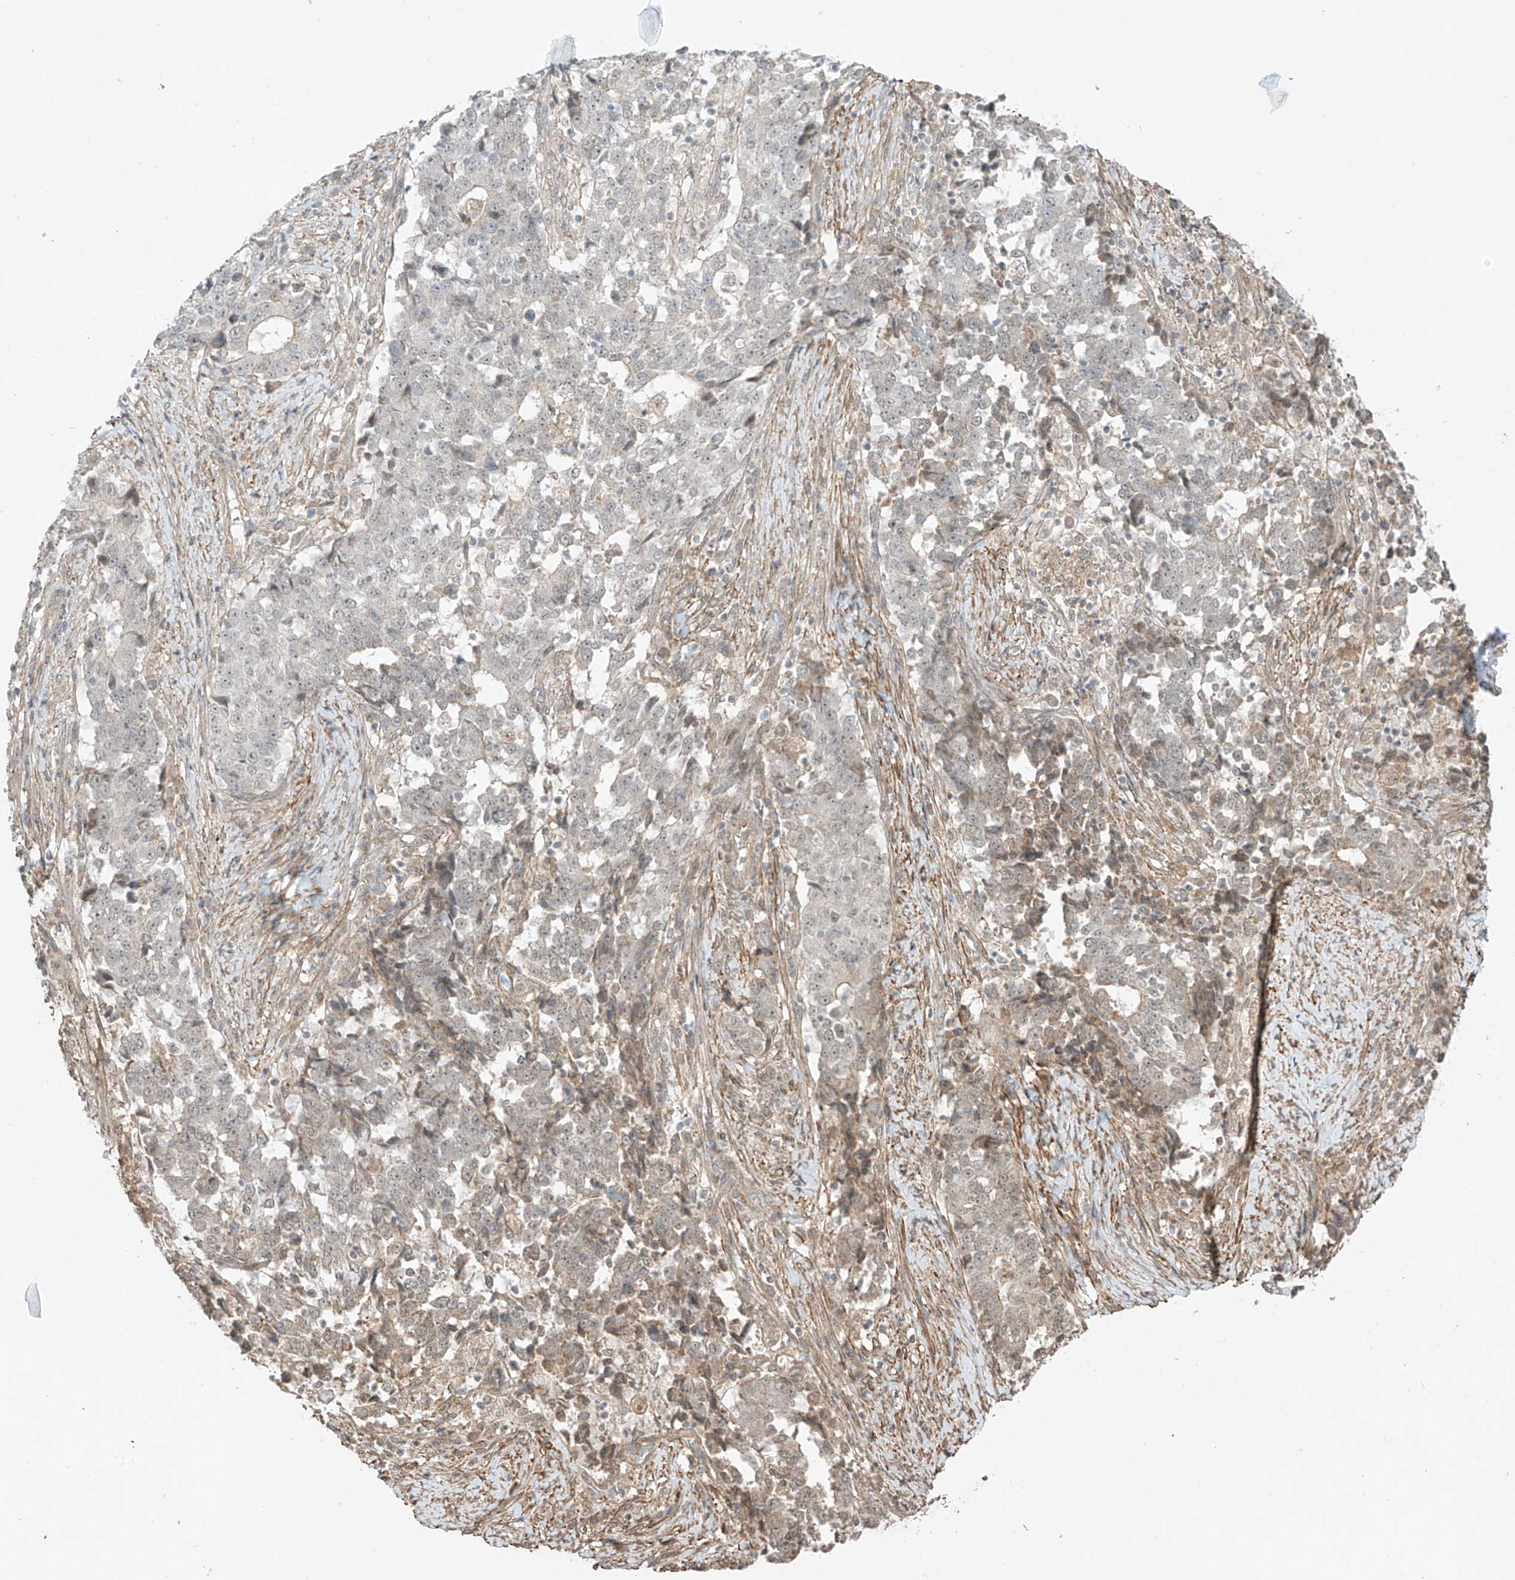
{"staining": {"intensity": "weak", "quantity": "<25%", "location": "cytoplasmic/membranous"}, "tissue": "stomach cancer", "cell_type": "Tumor cells", "image_type": "cancer", "snomed": [{"axis": "morphology", "description": "Adenocarcinoma, NOS"}, {"axis": "topography", "description": "Stomach"}], "caption": "A photomicrograph of human adenocarcinoma (stomach) is negative for staining in tumor cells.", "gene": "ABCD1", "patient": {"sex": "male", "age": 59}}